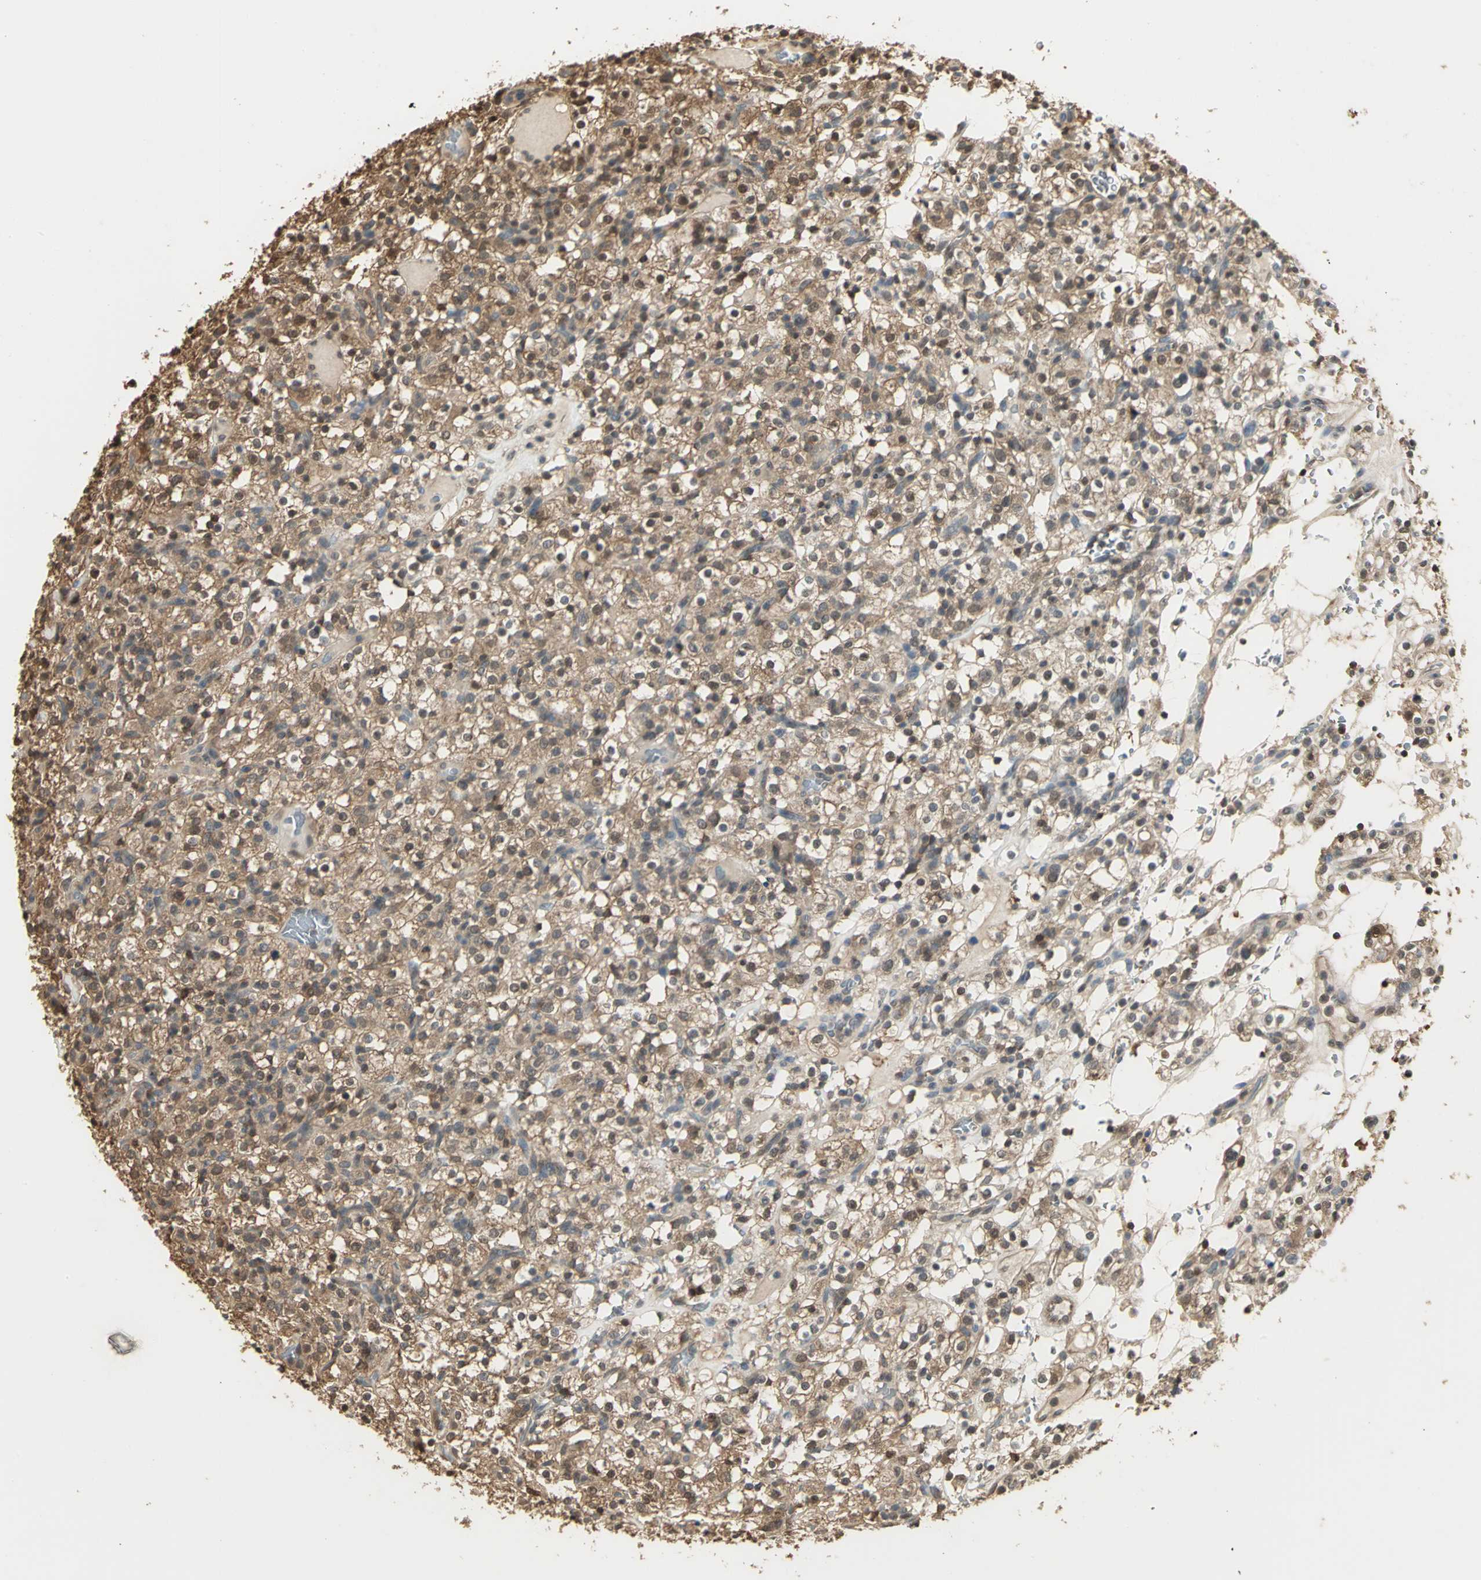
{"staining": {"intensity": "moderate", "quantity": ">75%", "location": "cytoplasmic/membranous,nuclear"}, "tissue": "renal cancer", "cell_type": "Tumor cells", "image_type": "cancer", "snomed": [{"axis": "morphology", "description": "Normal tissue, NOS"}, {"axis": "morphology", "description": "Adenocarcinoma, NOS"}, {"axis": "topography", "description": "Kidney"}], "caption": "High-magnification brightfield microscopy of renal adenocarcinoma stained with DAB (brown) and counterstained with hematoxylin (blue). tumor cells exhibit moderate cytoplasmic/membranous and nuclear staining is appreciated in approximately>75% of cells.", "gene": "PARK7", "patient": {"sex": "female", "age": 72}}